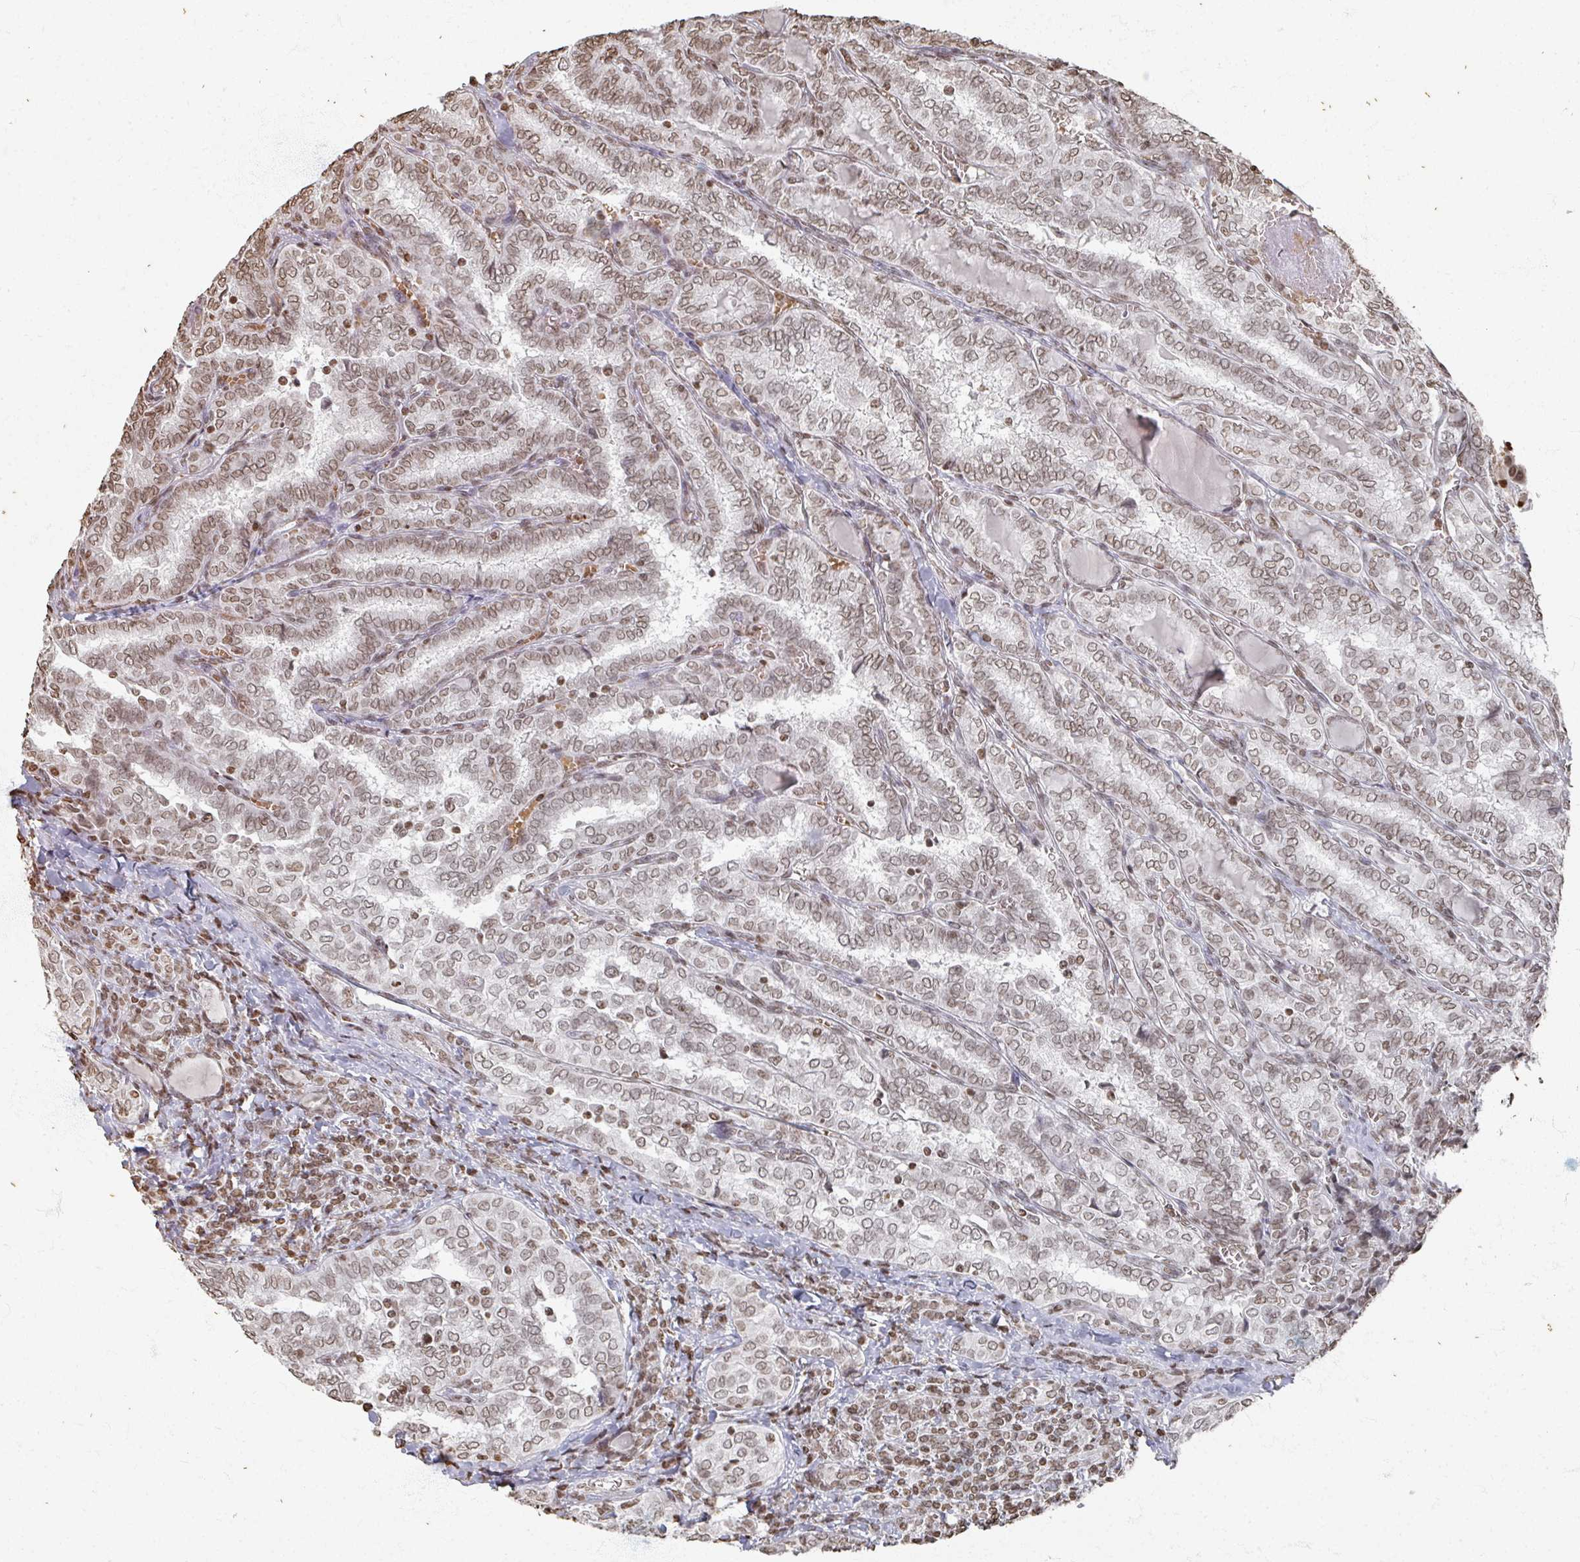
{"staining": {"intensity": "weak", "quantity": ">75%", "location": "cytoplasmic/membranous,nuclear"}, "tissue": "thyroid cancer", "cell_type": "Tumor cells", "image_type": "cancer", "snomed": [{"axis": "morphology", "description": "Papillary adenocarcinoma, NOS"}, {"axis": "topography", "description": "Thyroid gland"}], "caption": "Weak cytoplasmic/membranous and nuclear positivity is appreciated in about >75% of tumor cells in papillary adenocarcinoma (thyroid).", "gene": "DCUN1D5", "patient": {"sex": "female", "age": 30}}